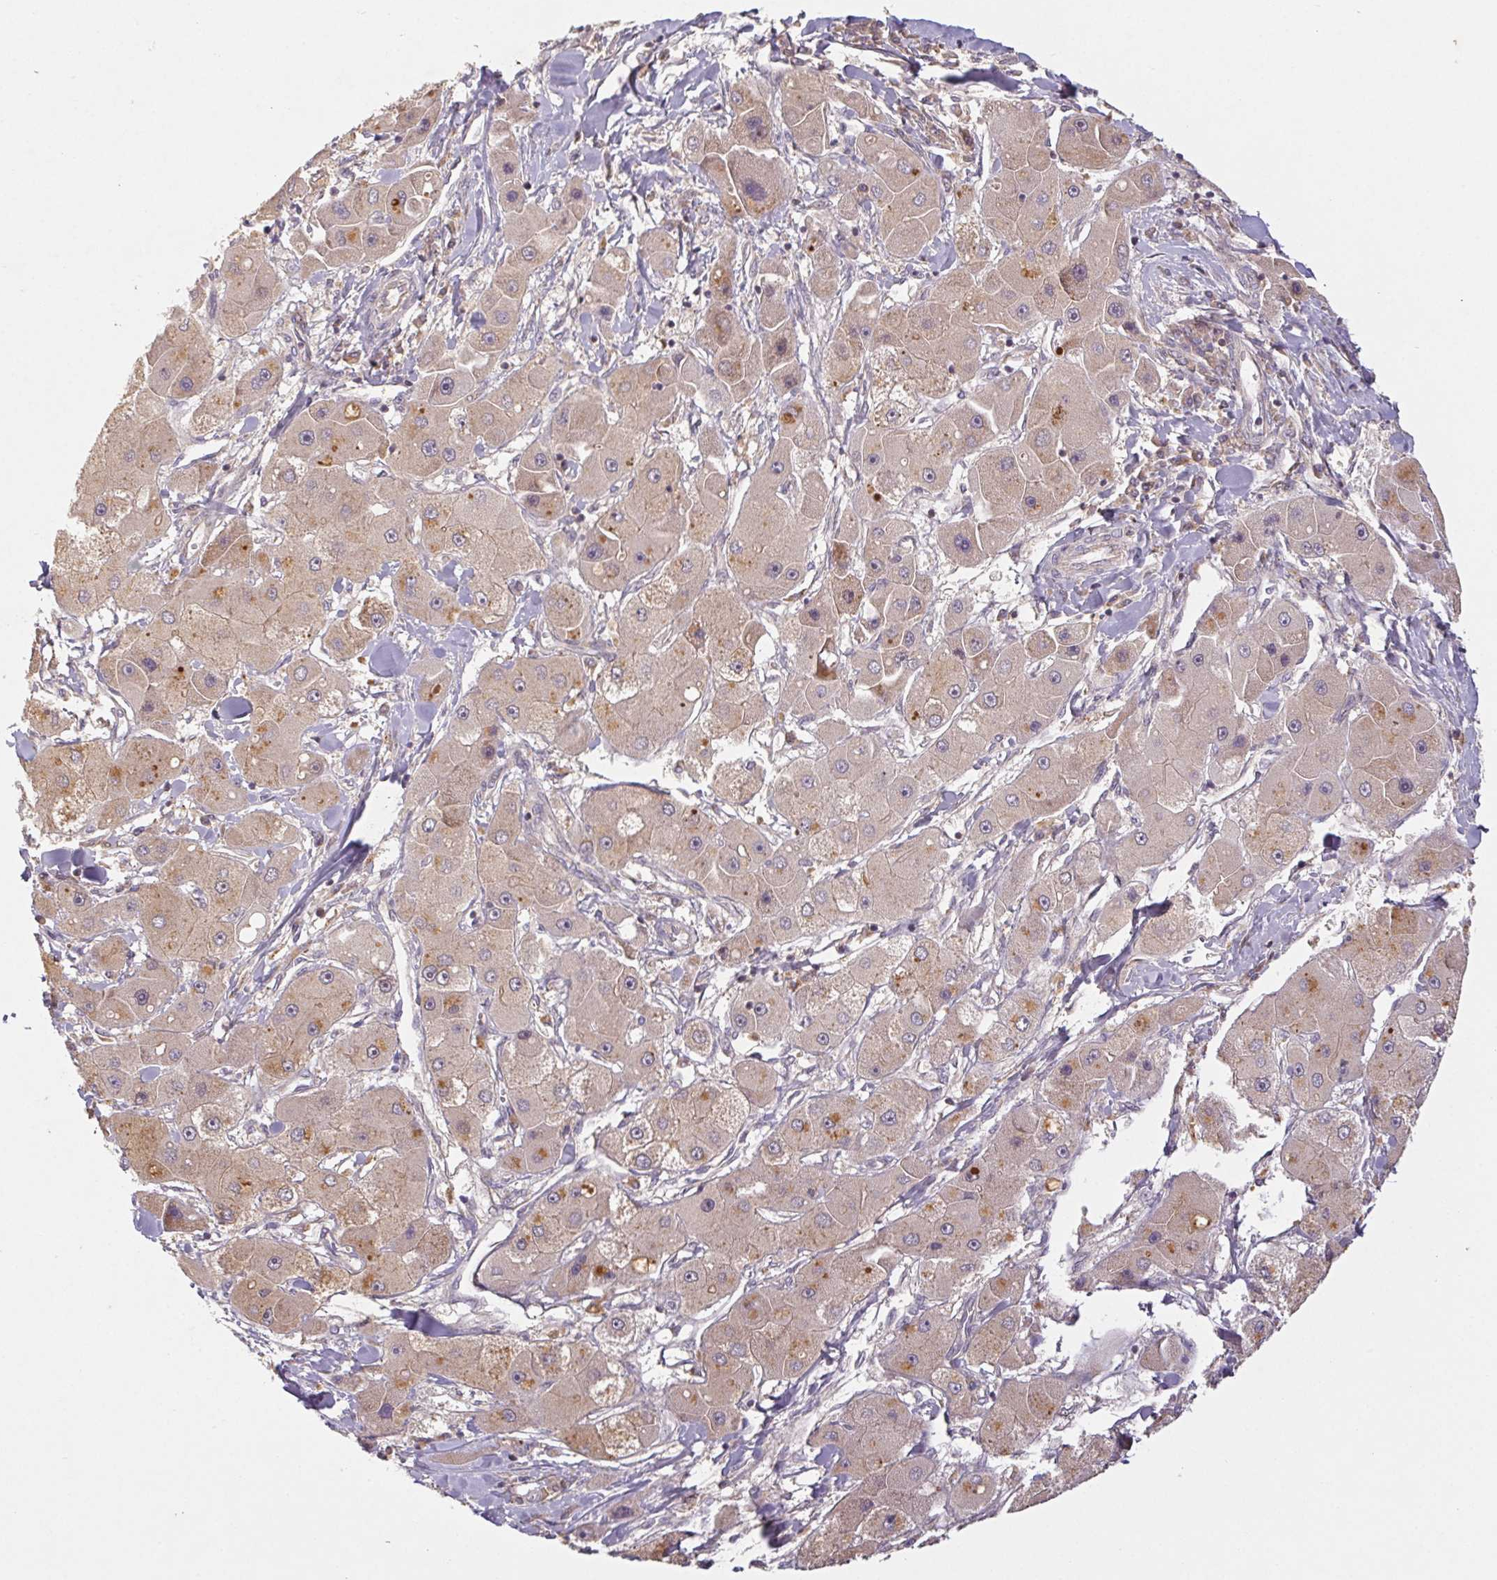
{"staining": {"intensity": "moderate", "quantity": "<25%", "location": "cytoplasmic/membranous"}, "tissue": "liver cancer", "cell_type": "Tumor cells", "image_type": "cancer", "snomed": [{"axis": "morphology", "description": "Carcinoma, Hepatocellular, NOS"}, {"axis": "topography", "description": "Liver"}], "caption": "DAB immunohistochemical staining of liver cancer (hepatocellular carcinoma) demonstrates moderate cytoplasmic/membranous protein positivity in approximately <25% of tumor cells. The staining is performed using DAB brown chromogen to label protein expression. The nuclei are counter-stained blue using hematoxylin.", "gene": "MTHFD1", "patient": {"sex": "male", "age": 24}}